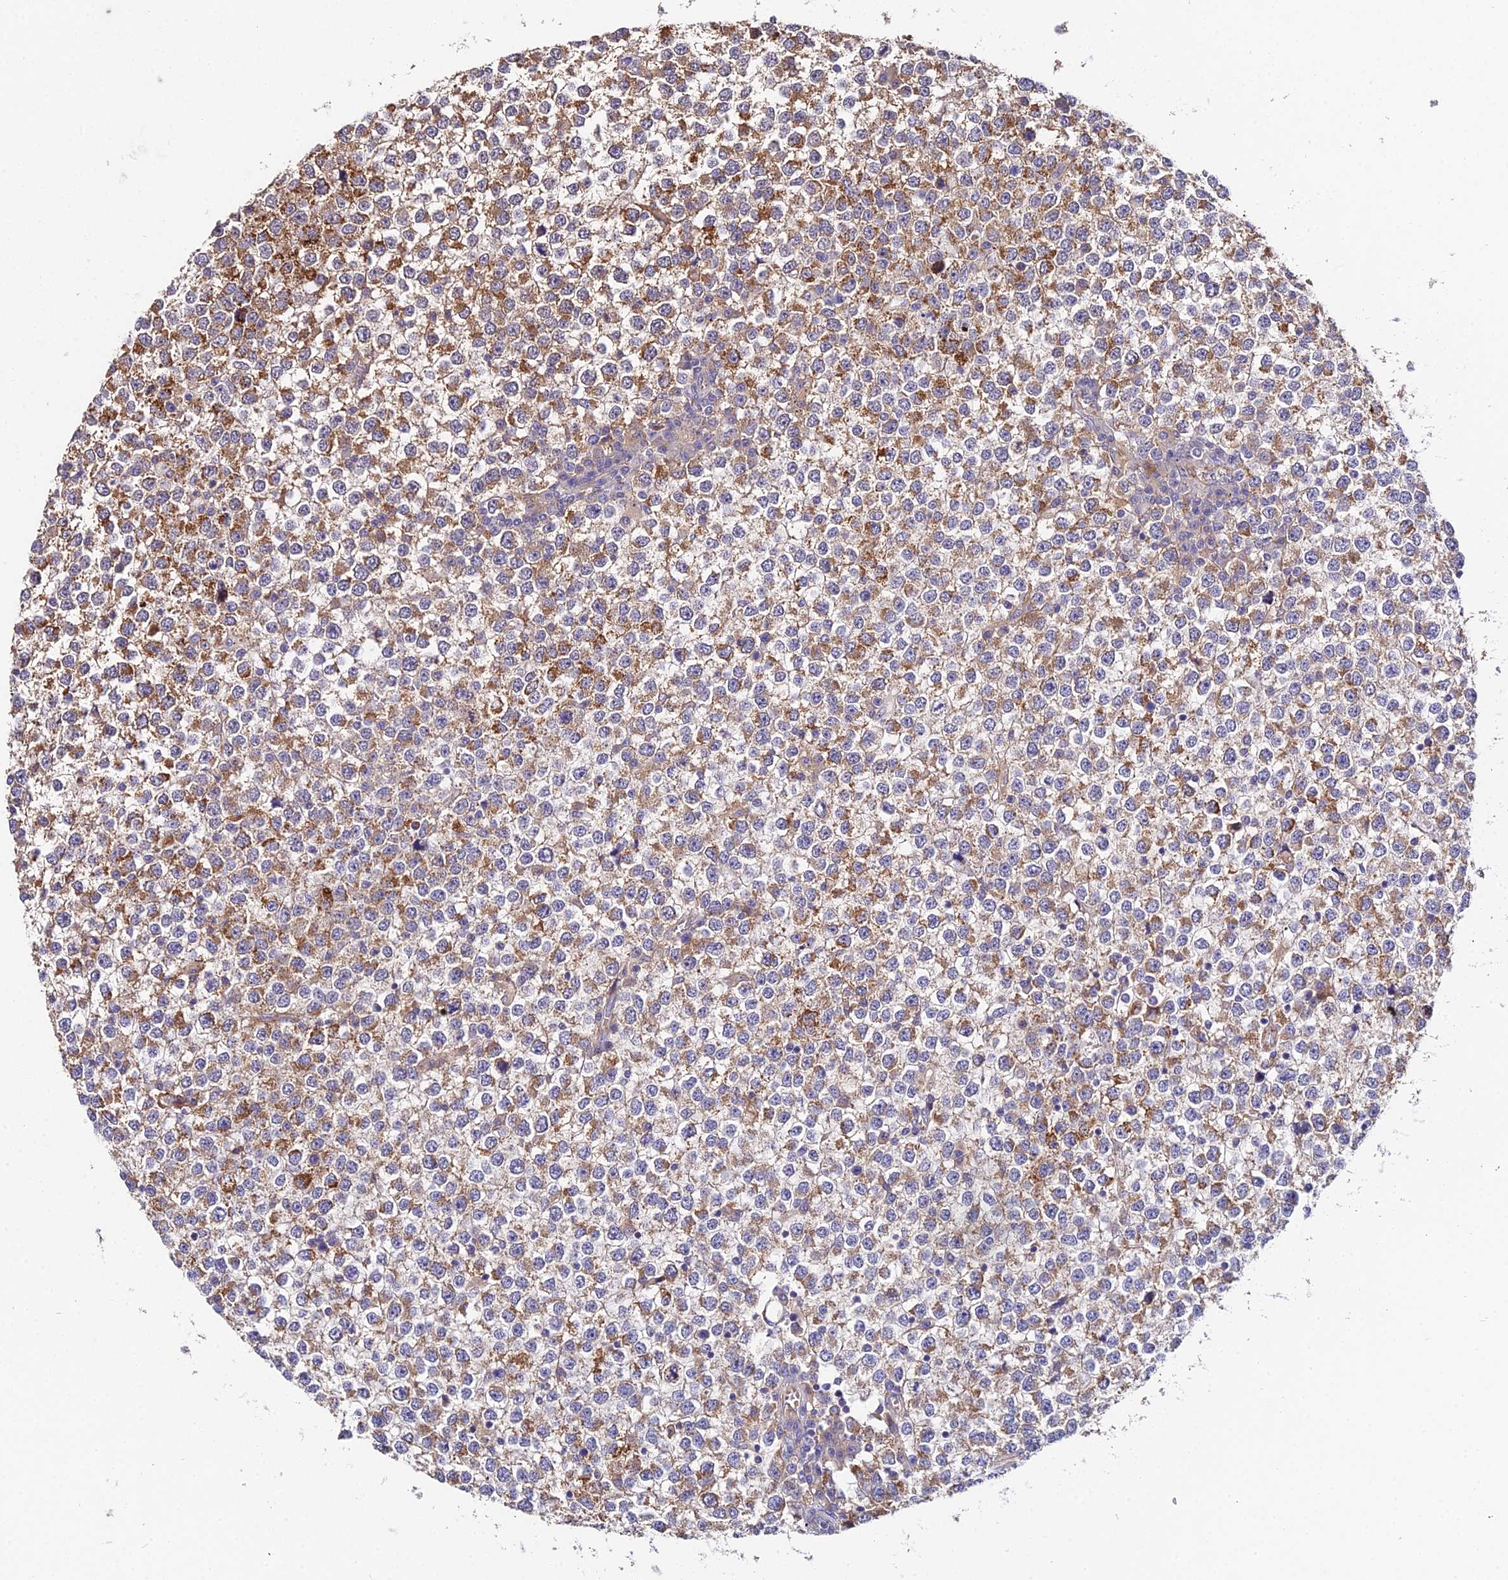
{"staining": {"intensity": "moderate", "quantity": ">75%", "location": "cytoplasmic/membranous"}, "tissue": "testis cancer", "cell_type": "Tumor cells", "image_type": "cancer", "snomed": [{"axis": "morphology", "description": "Seminoma, NOS"}, {"axis": "topography", "description": "Testis"}], "caption": "Immunohistochemistry of testis cancer exhibits medium levels of moderate cytoplasmic/membranous positivity in about >75% of tumor cells. (Brightfield microscopy of DAB IHC at high magnification).", "gene": "ZBED8", "patient": {"sex": "male", "age": 65}}